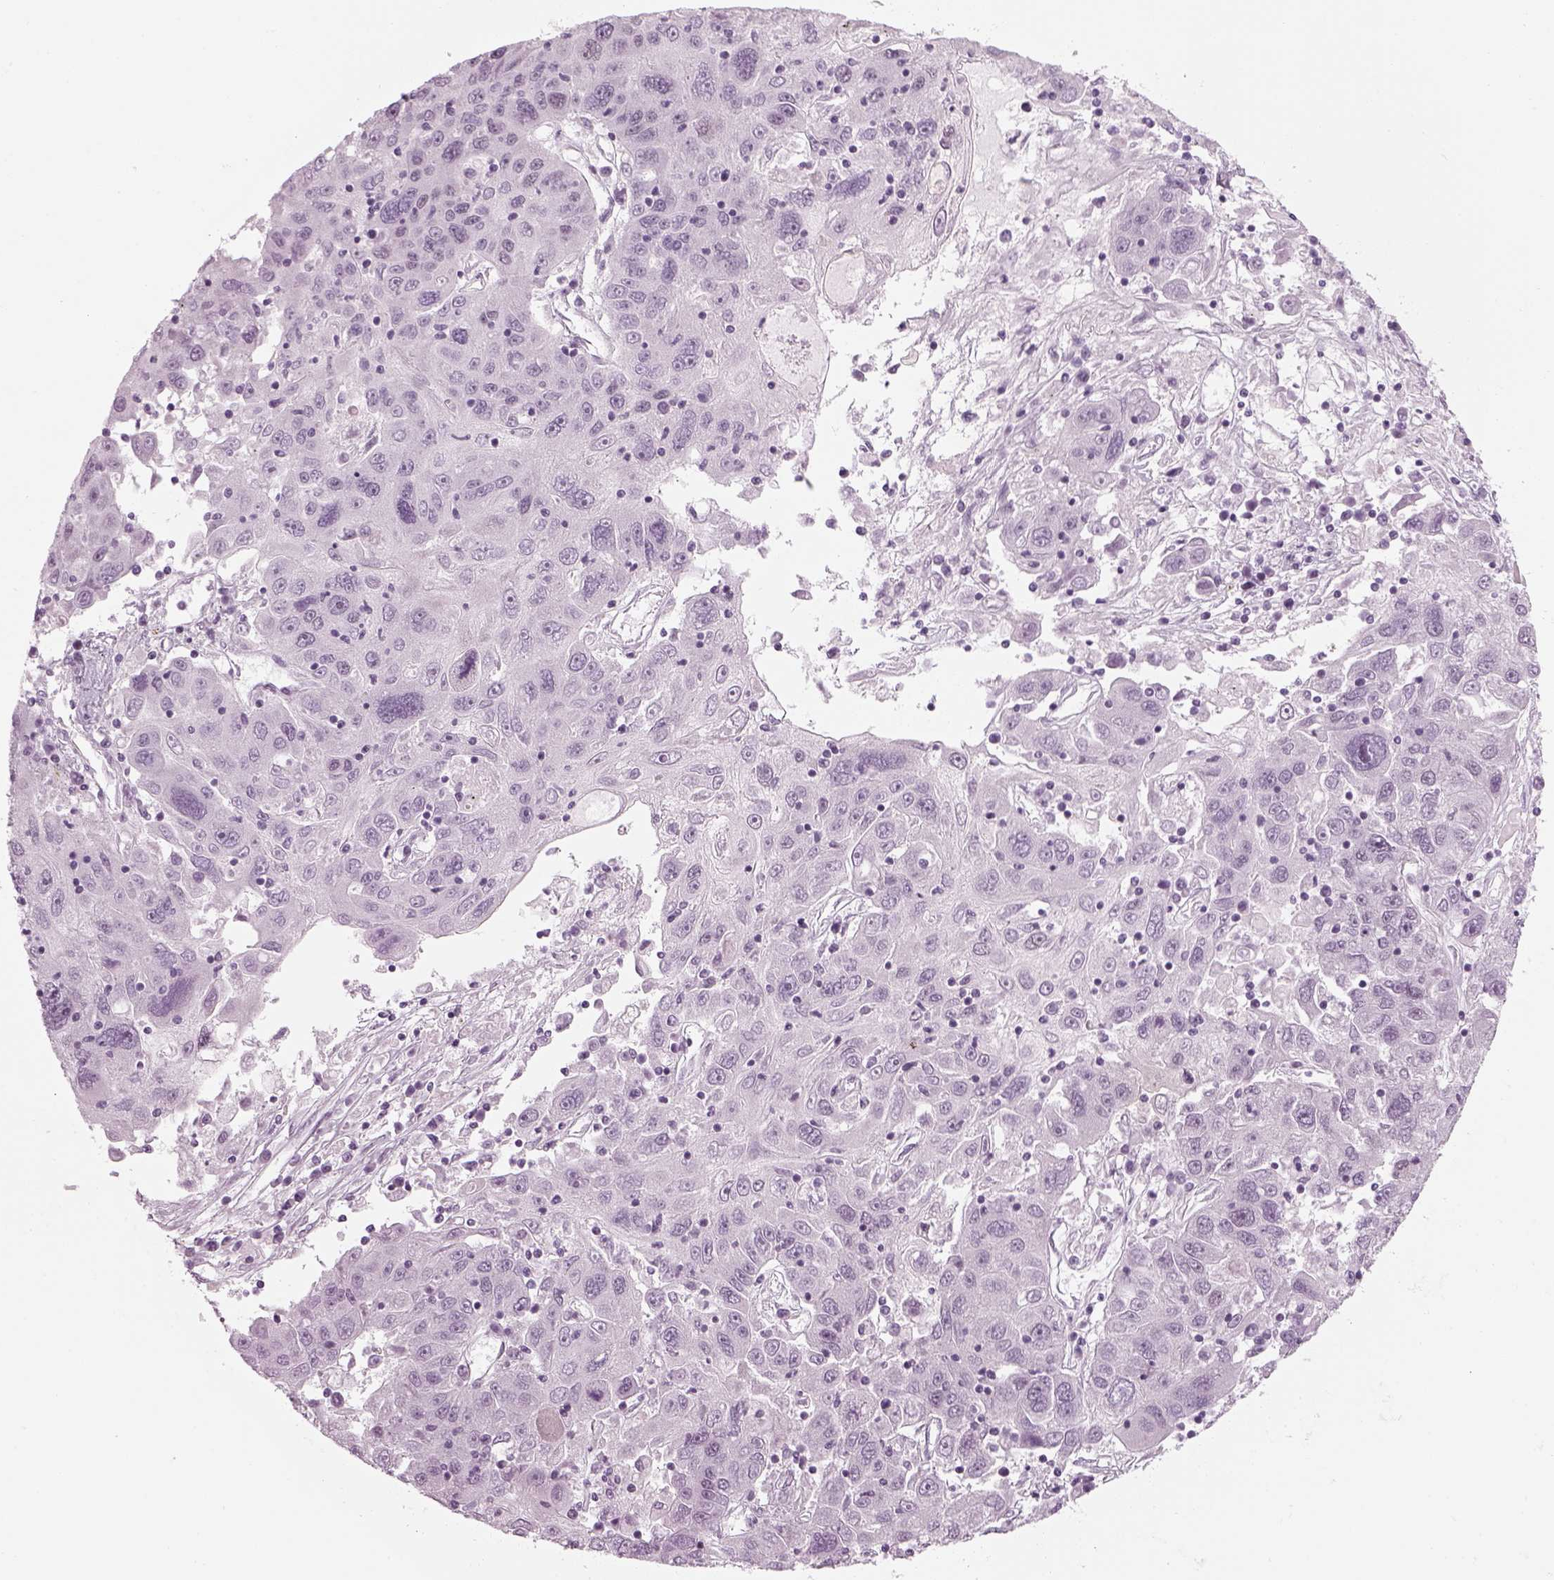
{"staining": {"intensity": "negative", "quantity": "none", "location": "none"}, "tissue": "stomach cancer", "cell_type": "Tumor cells", "image_type": "cancer", "snomed": [{"axis": "morphology", "description": "Adenocarcinoma, NOS"}, {"axis": "topography", "description": "Stomach"}], "caption": "Stomach cancer stained for a protein using immunohistochemistry reveals no staining tumor cells.", "gene": "KCNG2", "patient": {"sex": "male", "age": 56}}